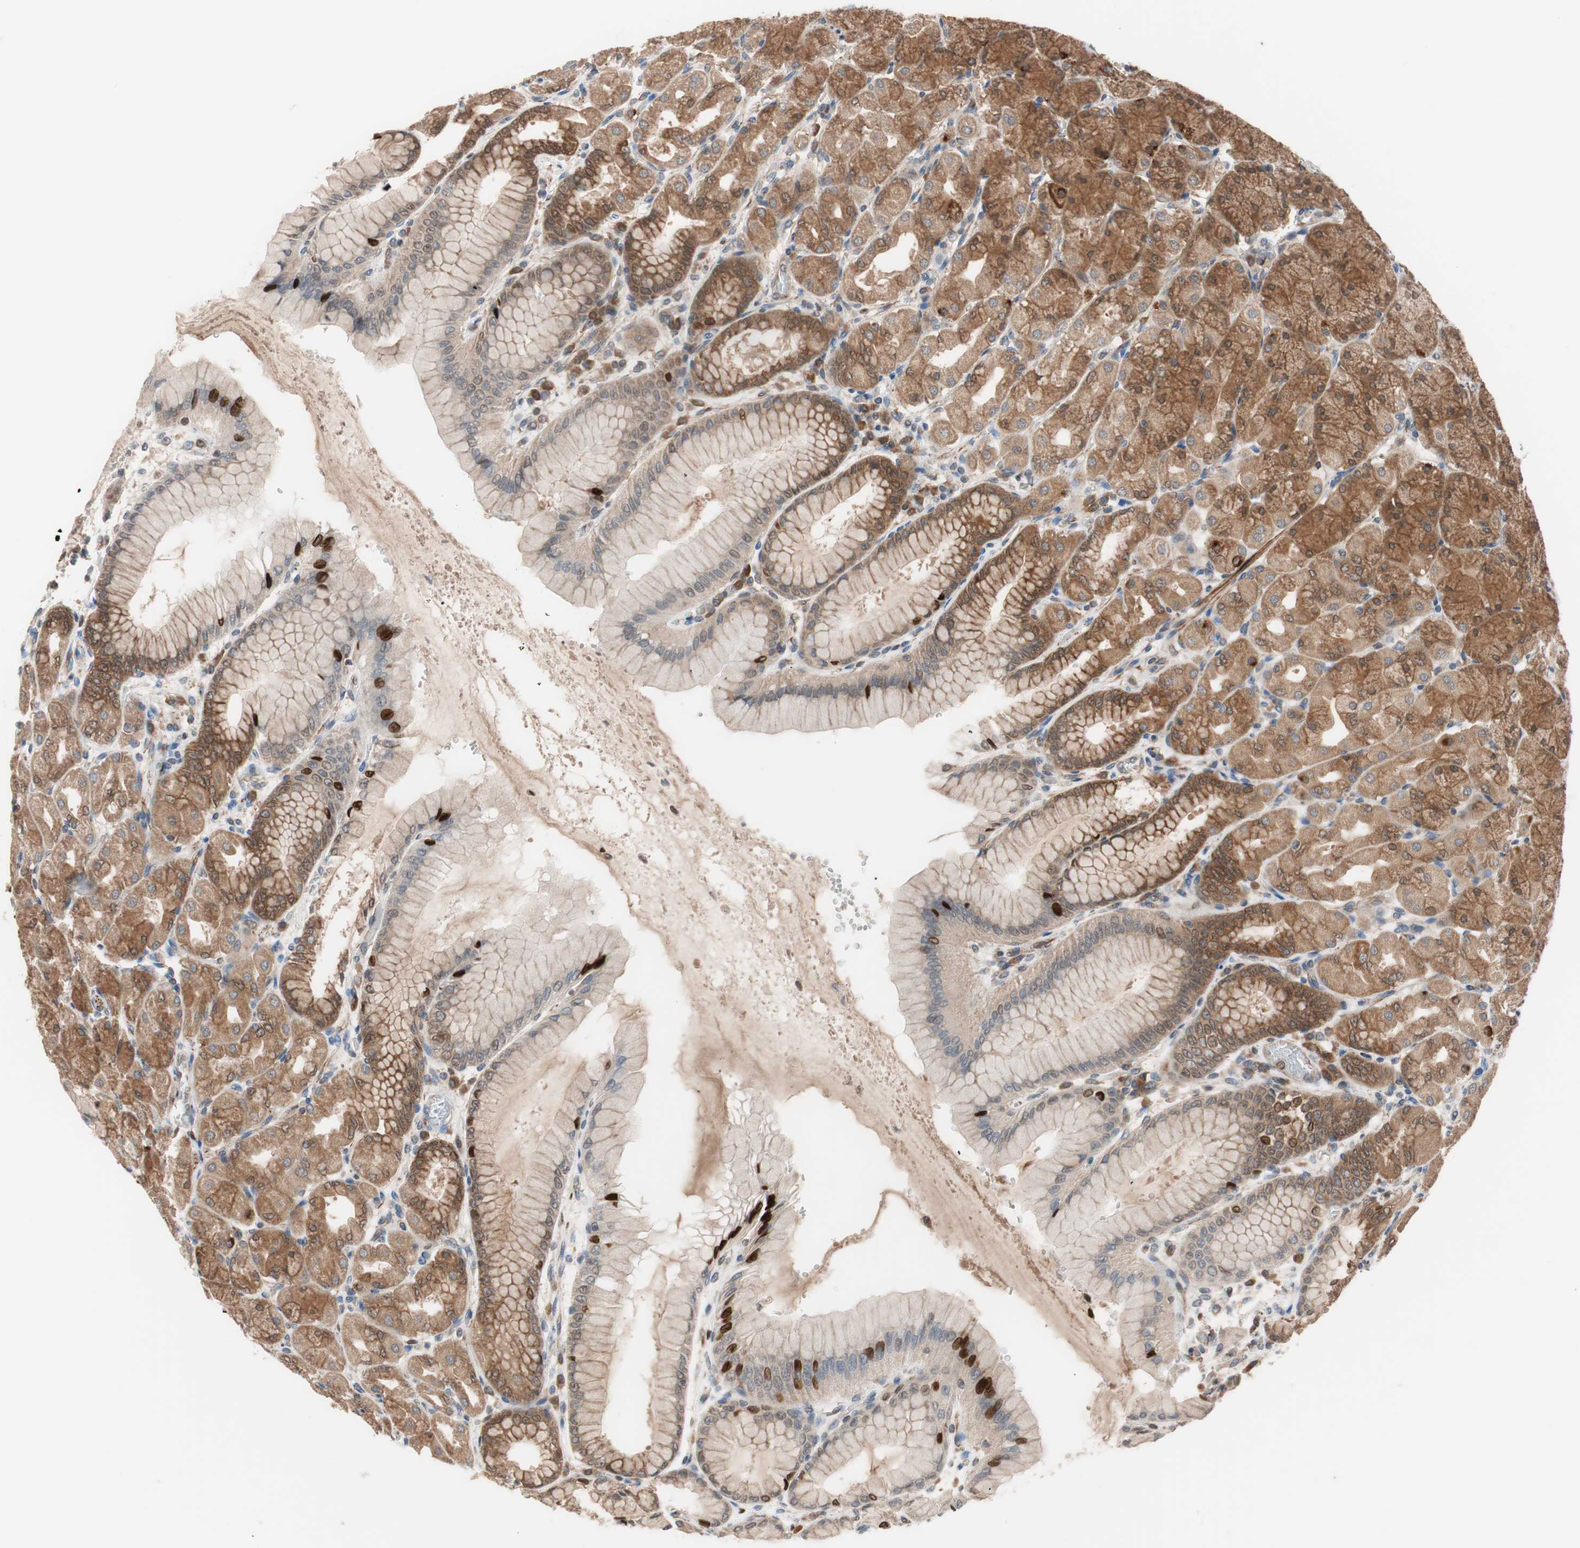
{"staining": {"intensity": "strong", "quantity": ">75%", "location": "cytoplasmic/membranous,nuclear"}, "tissue": "stomach", "cell_type": "Glandular cells", "image_type": "normal", "snomed": [{"axis": "morphology", "description": "Normal tissue, NOS"}, {"axis": "topography", "description": "Stomach, upper"}], "caption": "DAB (3,3'-diaminobenzidine) immunohistochemical staining of normal human stomach displays strong cytoplasmic/membranous,nuclear protein expression in approximately >75% of glandular cells. Using DAB (brown) and hematoxylin (blue) stains, captured at high magnification using brightfield microscopy.", "gene": "HMBS", "patient": {"sex": "female", "age": 56}}